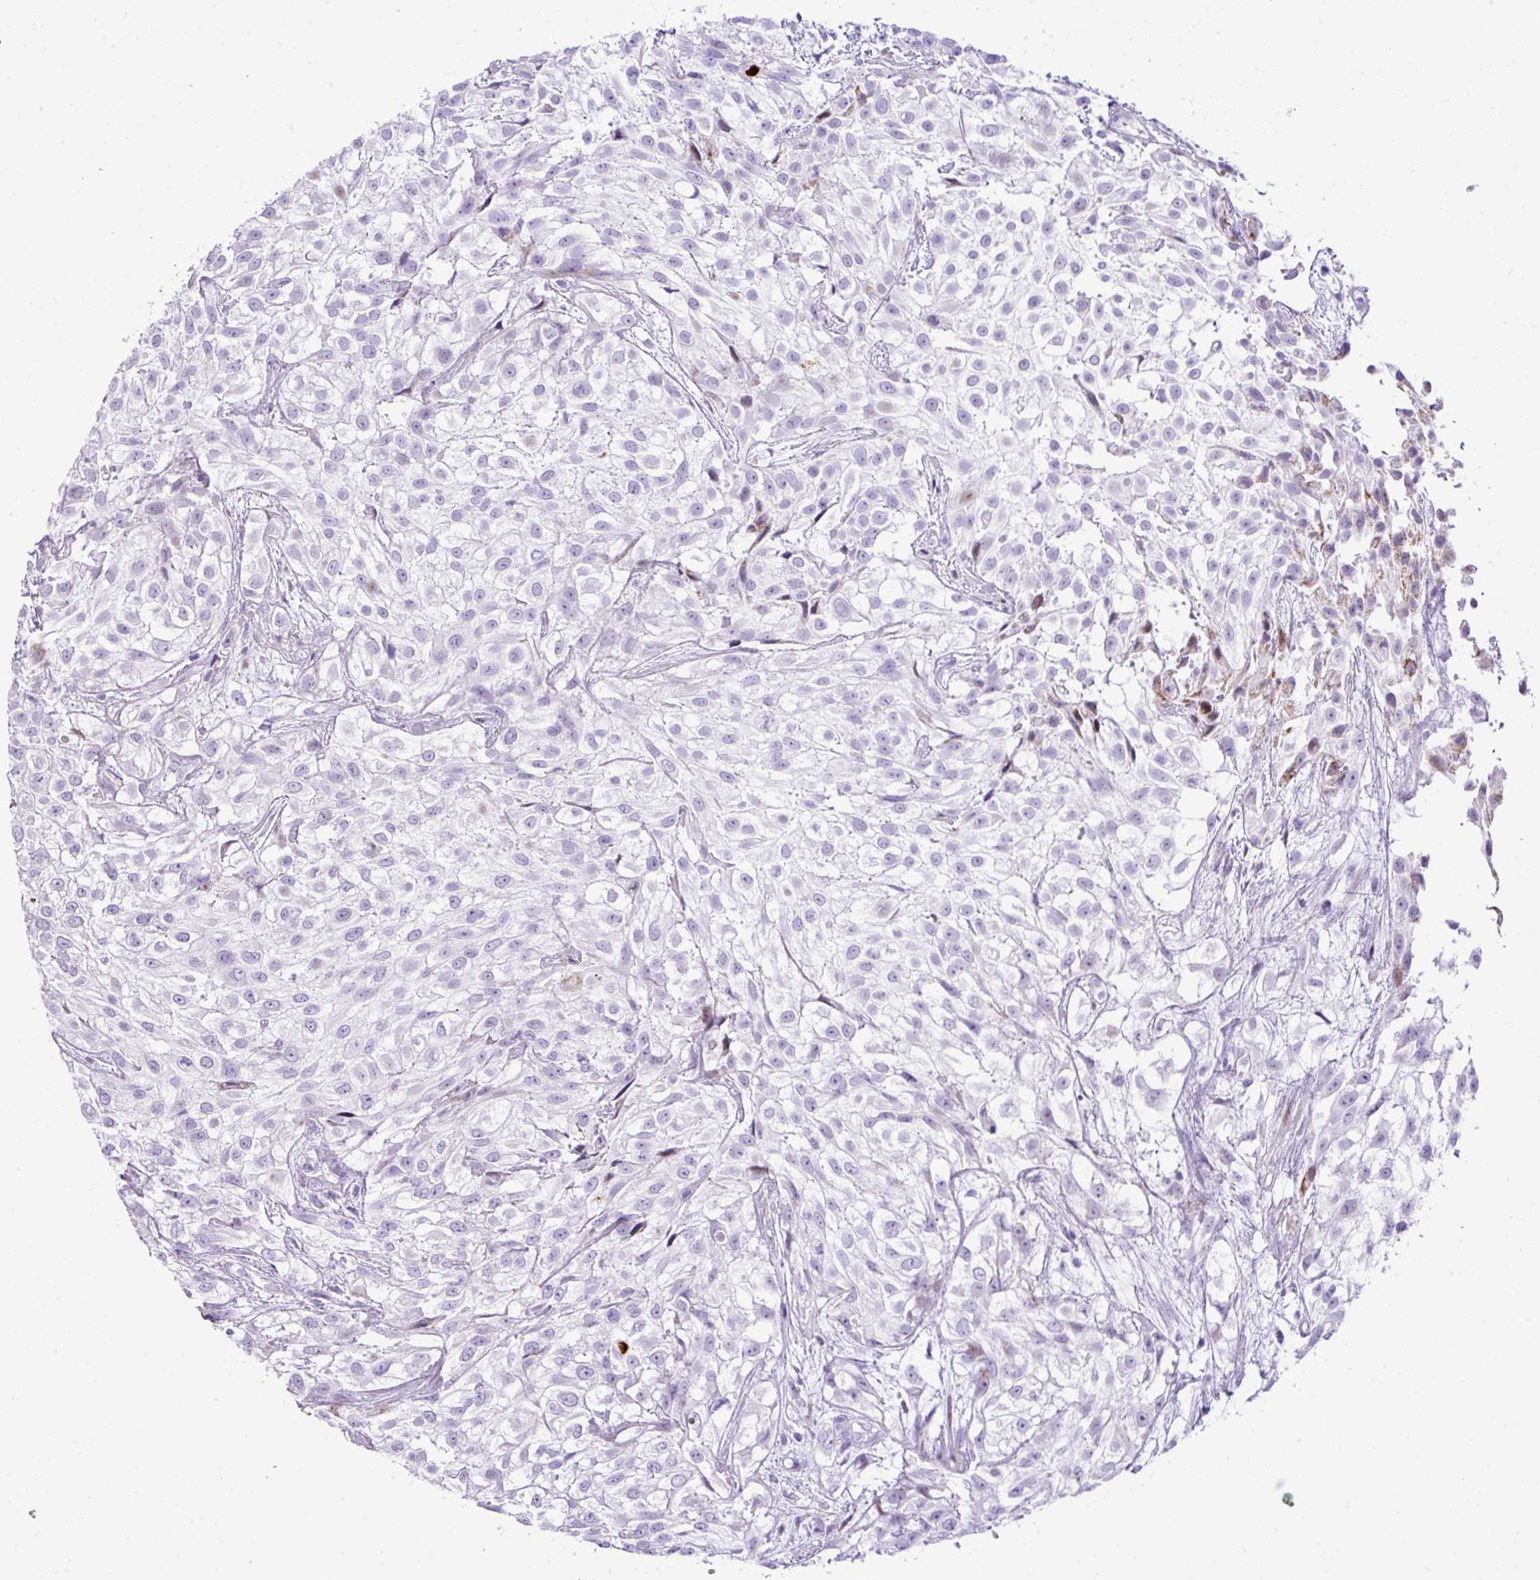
{"staining": {"intensity": "negative", "quantity": "none", "location": "none"}, "tissue": "urothelial cancer", "cell_type": "Tumor cells", "image_type": "cancer", "snomed": [{"axis": "morphology", "description": "Urothelial carcinoma, High grade"}, {"axis": "topography", "description": "Urinary bladder"}], "caption": "Tumor cells show no significant expression in high-grade urothelial carcinoma.", "gene": "RCAN2", "patient": {"sex": "male", "age": 56}}